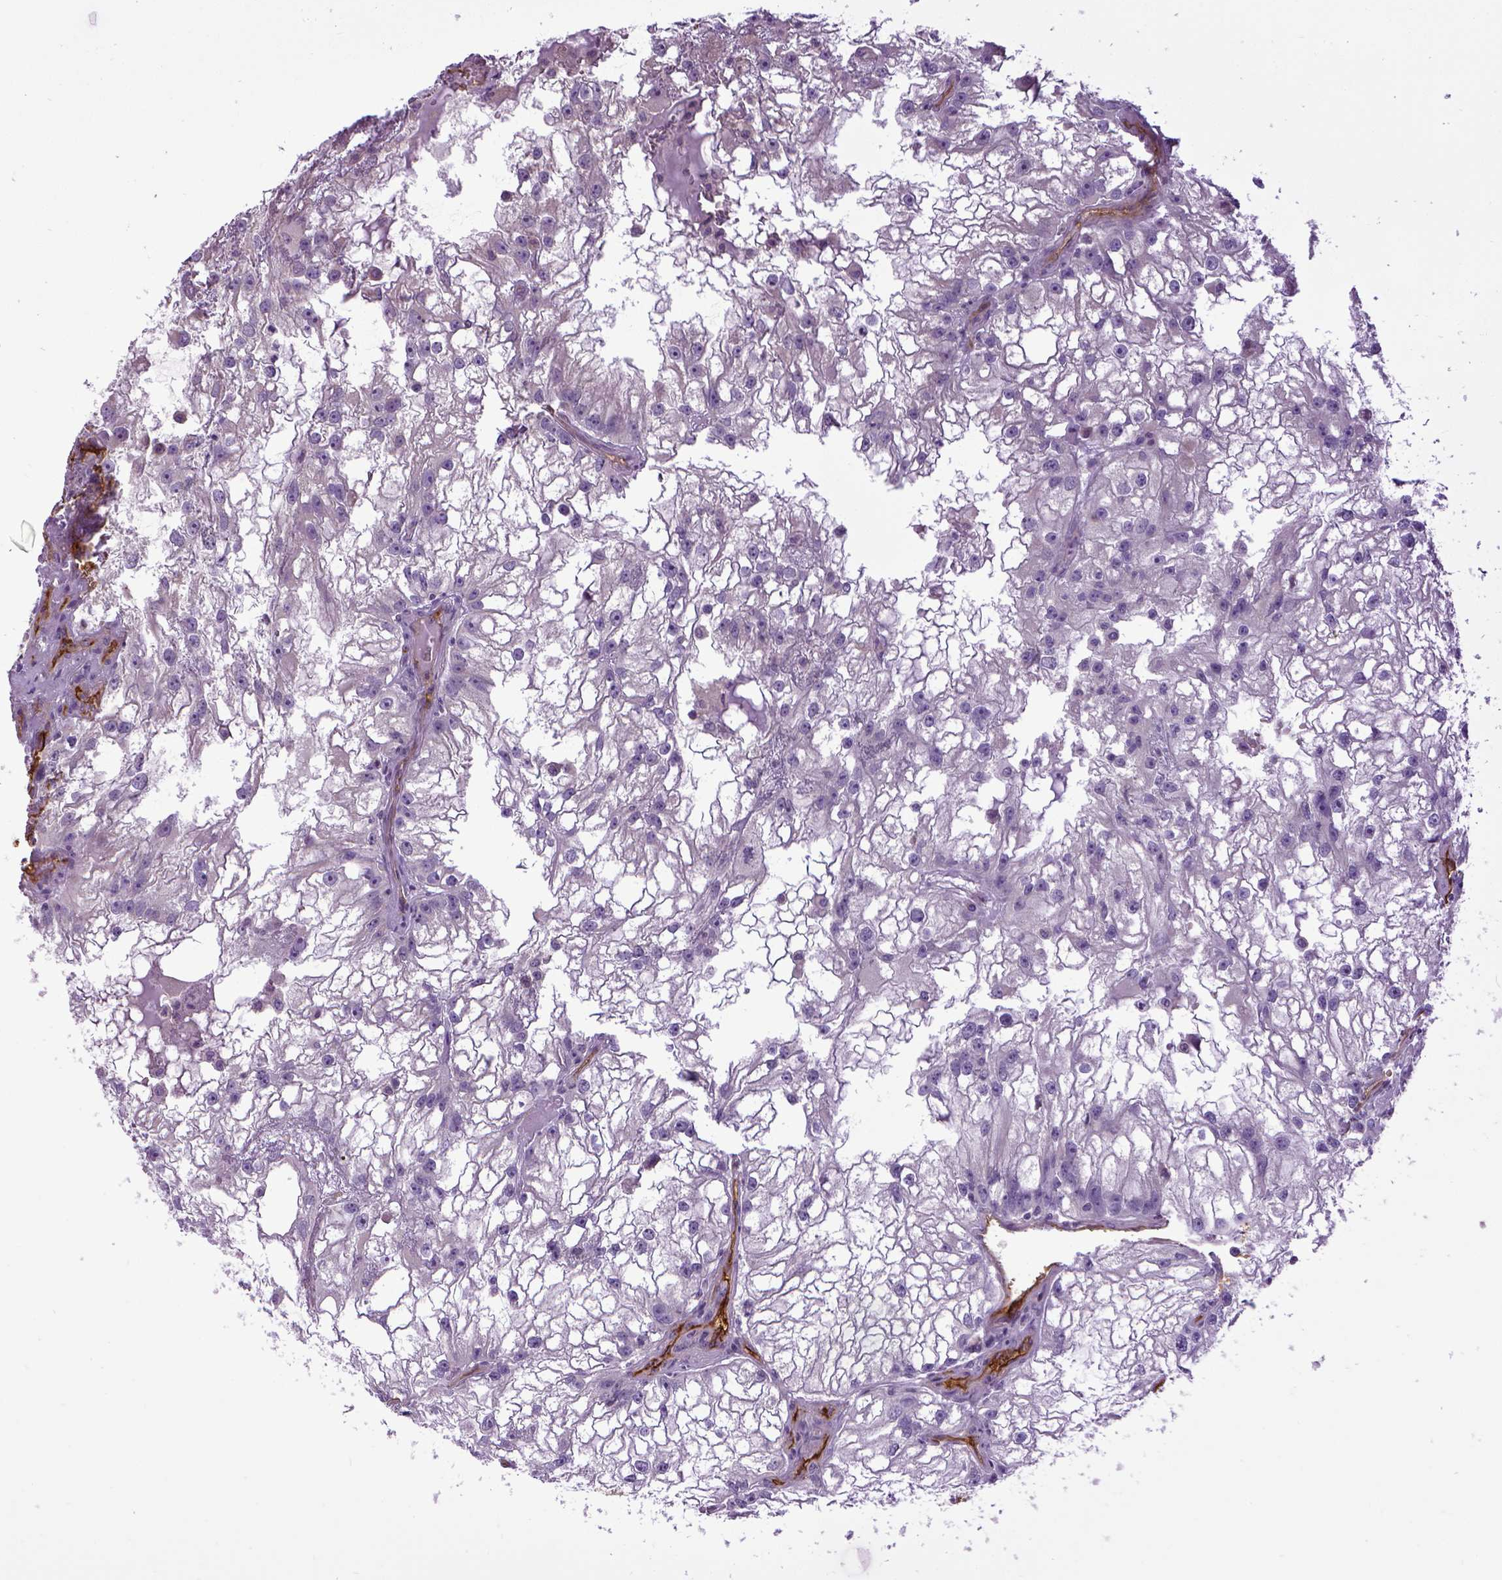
{"staining": {"intensity": "negative", "quantity": "none", "location": "none"}, "tissue": "renal cancer", "cell_type": "Tumor cells", "image_type": "cancer", "snomed": [{"axis": "morphology", "description": "Adenocarcinoma, NOS"}, {"axis": "topography", "description": "Kidney"}], "caption": "This is a micrograph of immunohistochemistry (IHC) staining of renal adenocarcinoma, which shows no staining in tumor cells. Brightfield microscopy of immunohistochemistry stained with DAB (brown) and hematoxylin (blue), captured at high magnification.", "gene": "ENG", "patient": {"sex": "male", "age": 59}}